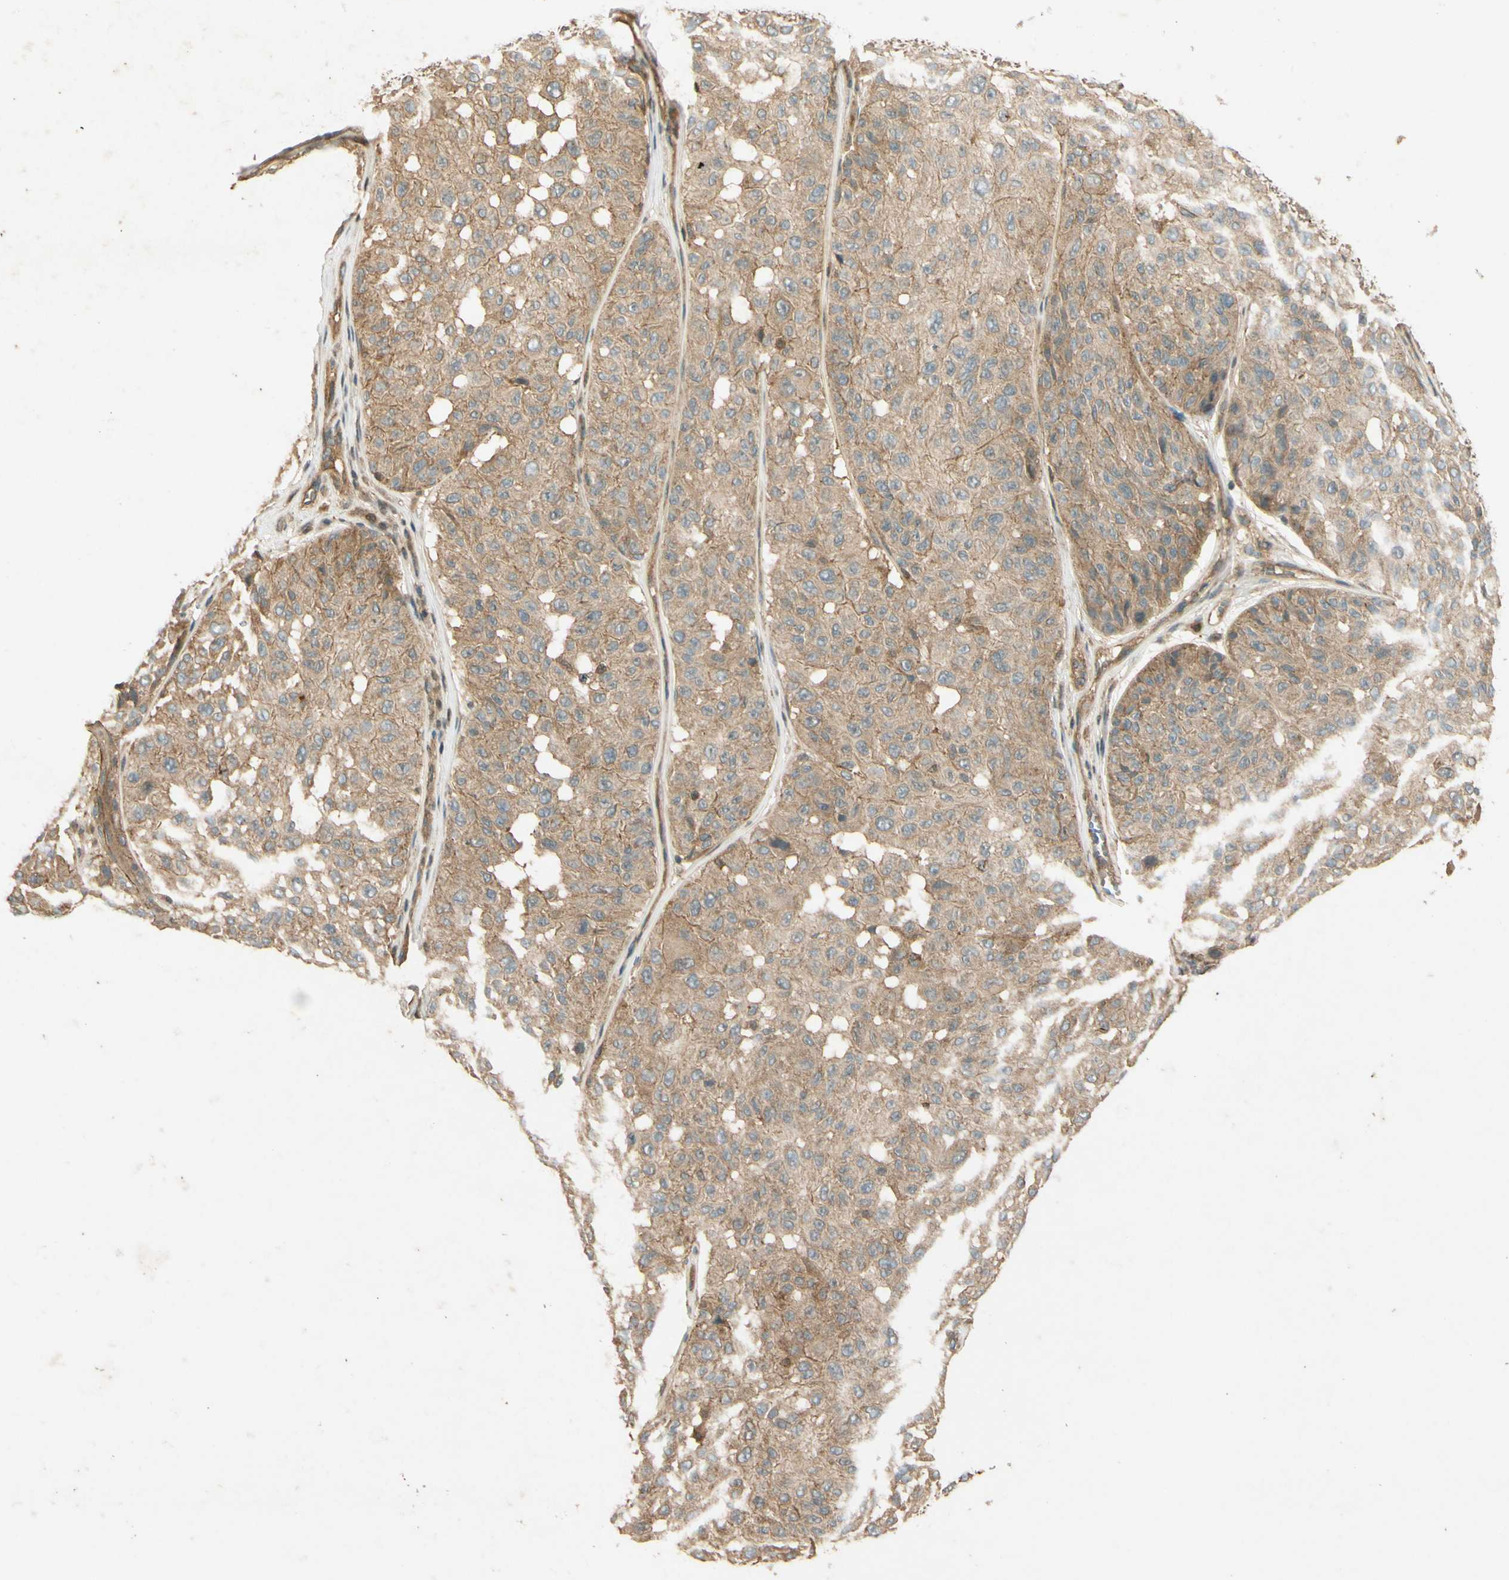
{"staining": {"intensity": "weak", "quantity": ">75%", "location": "cytoplasmic/membranous"}, "tissue": "melanoma", "cell_type": "Tumor cells", "image_type": "cancer", "snomed": [{"axis": "morphology", "description": "Malignant melanoma, NOS"}, {"axis": "topography", "description": "Skin"}], "caption": "Protein expression analysis of human malignant melanoma reveals weak cytoplasmic/membranous staining in about >75% of tumor cells.", "gene": "EPHA8", "patient": {"sex": "female", "age": 46}}